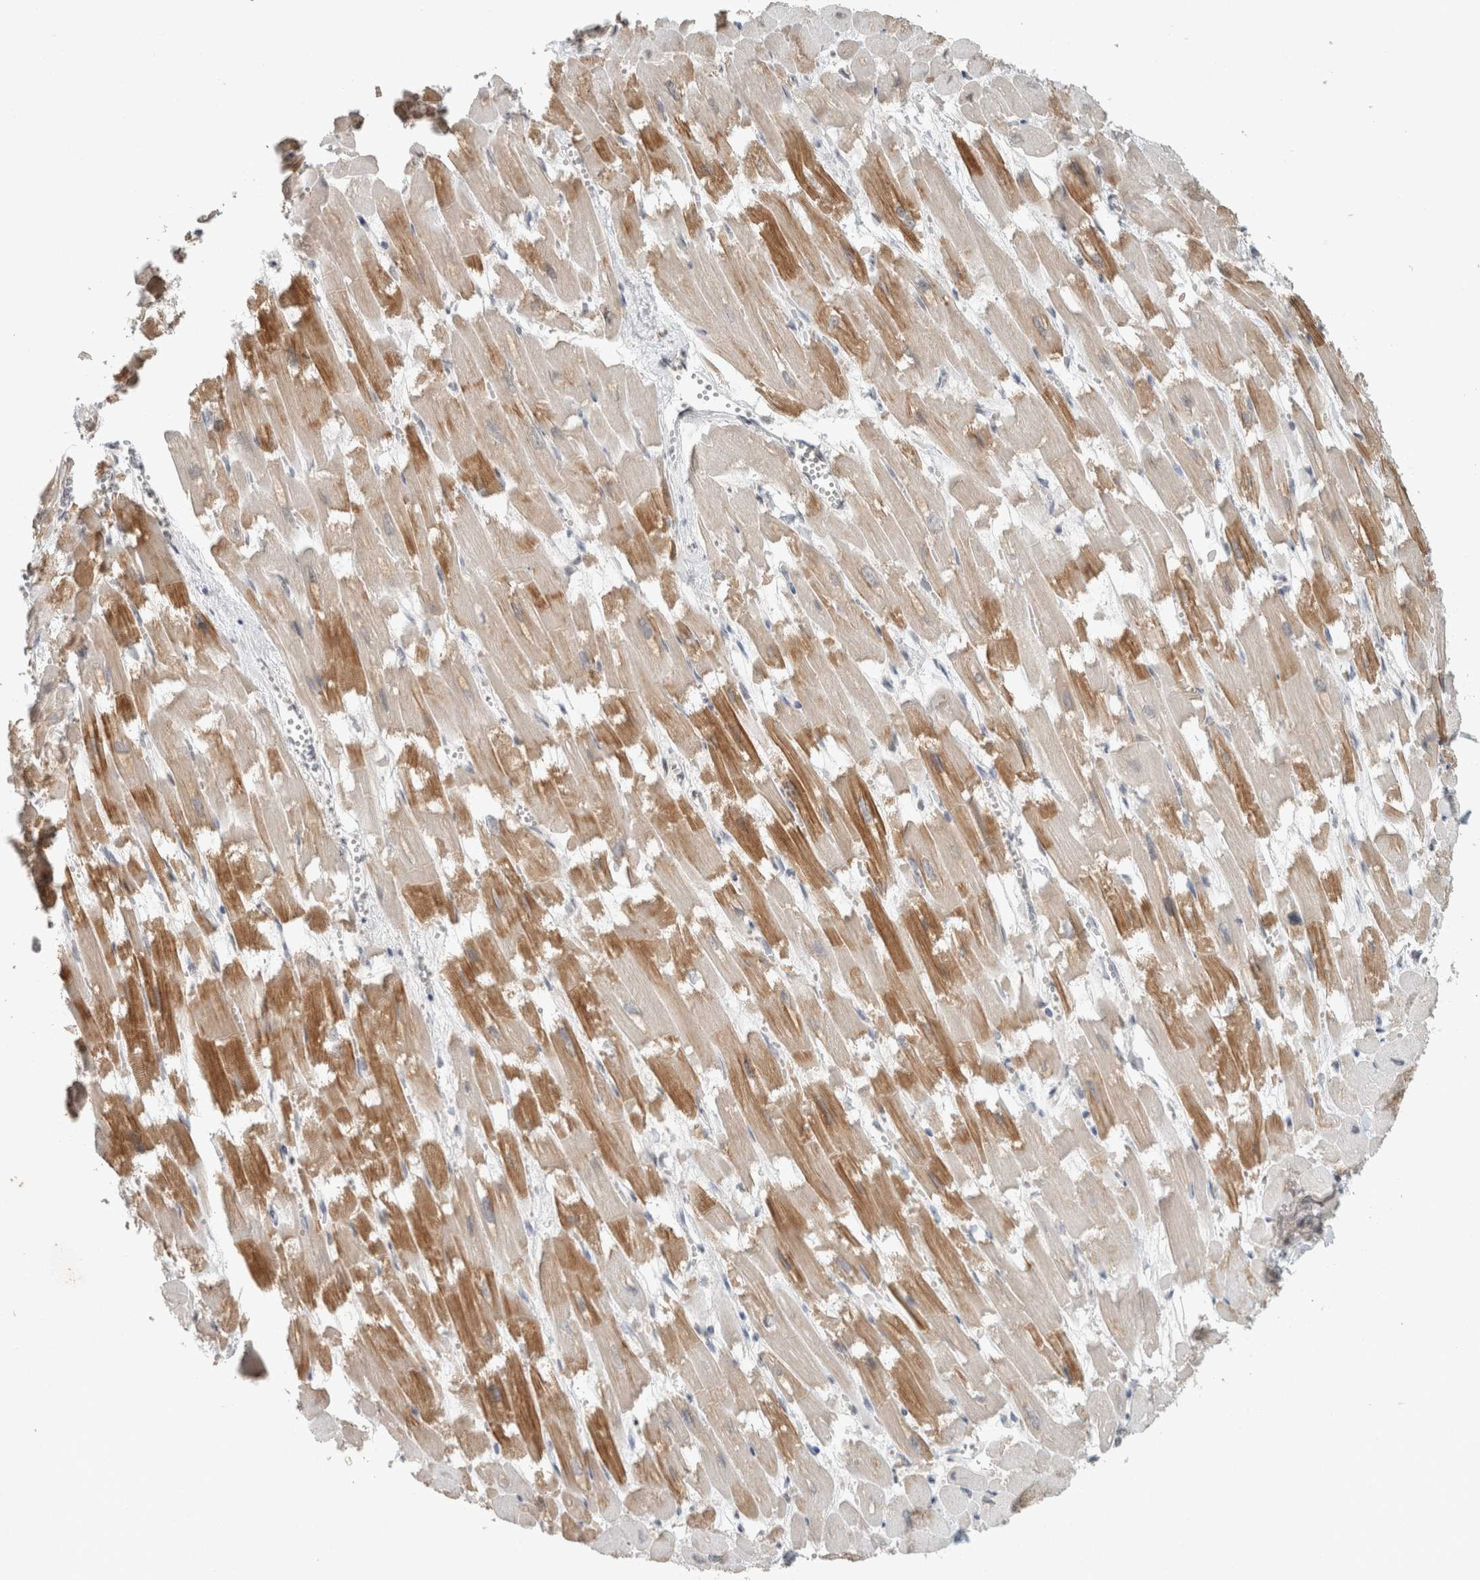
{"staining": {"intensity": "moderate", "quantity": "25%-75%", "location": "cytoplasmic/membranous"}, "tissue": "heart muscle", "cell_type": "Cardiomyocytes", "image_type": "normal", "snomed": [{"axis": "morphology", "description": "Normal tissue, NOS"}, {"axis": "topography", "description": "Heart"}], "caption": "High-magnification brightfield microscopy of unremarkable heart muscle stained with DAB (3,3'-diaminobenzidine) (brown) and counterstained with hematoxylin (blue). cardiomyocytes exhibit moderate cytoplasmic/membranous positivity is present in about25%-75% of cells.", "gene": "TRIT1", "patient": {"sex": "male", "age": 54}}